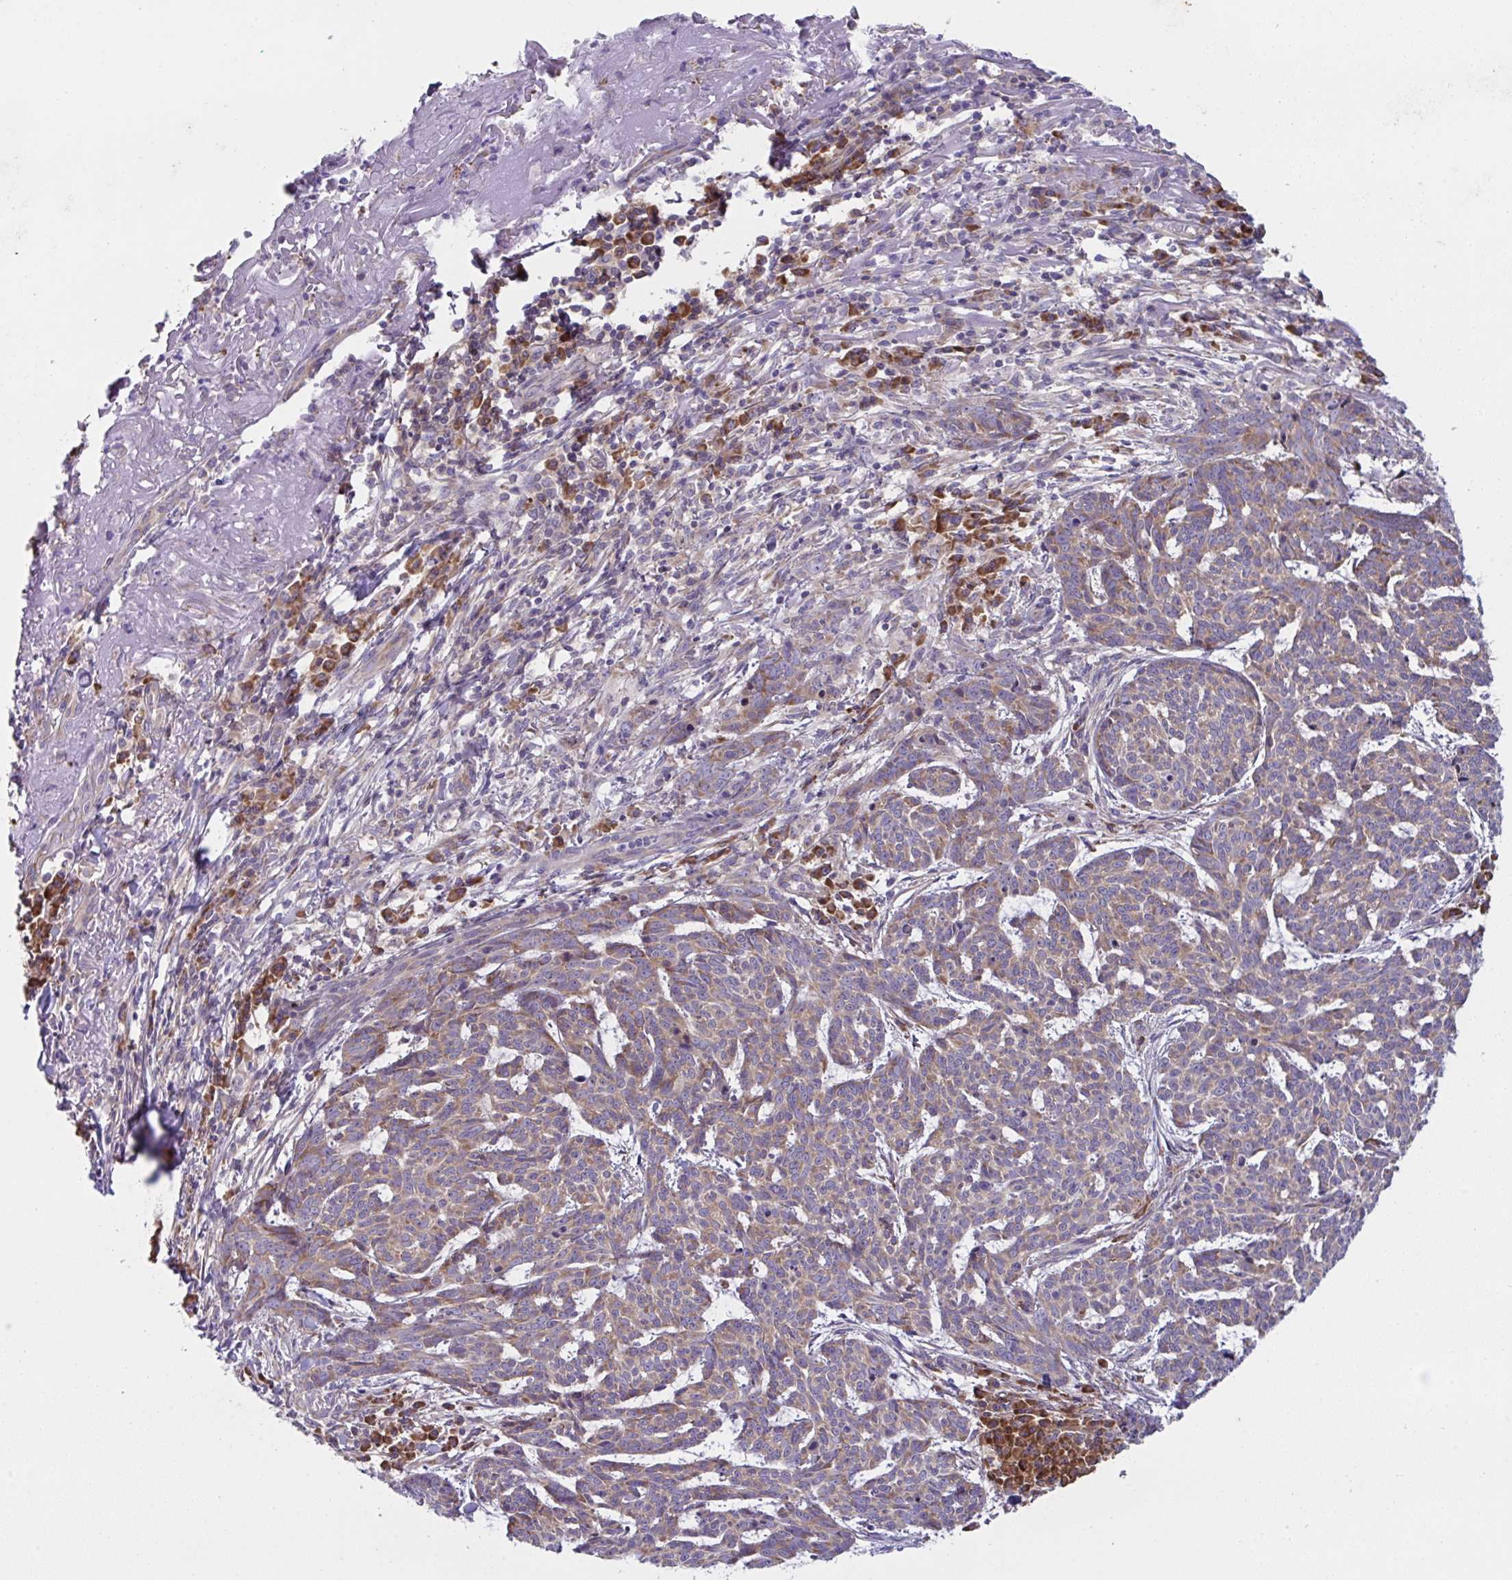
{"staining": {"intensity": "weak", "quantity": ">75%", "location": "cytoplasmic/membranous"}, "tissue": "skin cancer", "cell_type": "Tumor cells", "image_type": "cancer", "snomed": [{"axis": "morphology", "description": "Basal cell carcinoma"}, {"axis": "topography", "description": "Skin"}], "caption": "Skin basal cell carcinoma stained for a protein exhibits weak cytoplasmic/membranous positivity in tumor cells.", "gene": "FAU", "patient": {"sex": "female", "age": 93}}